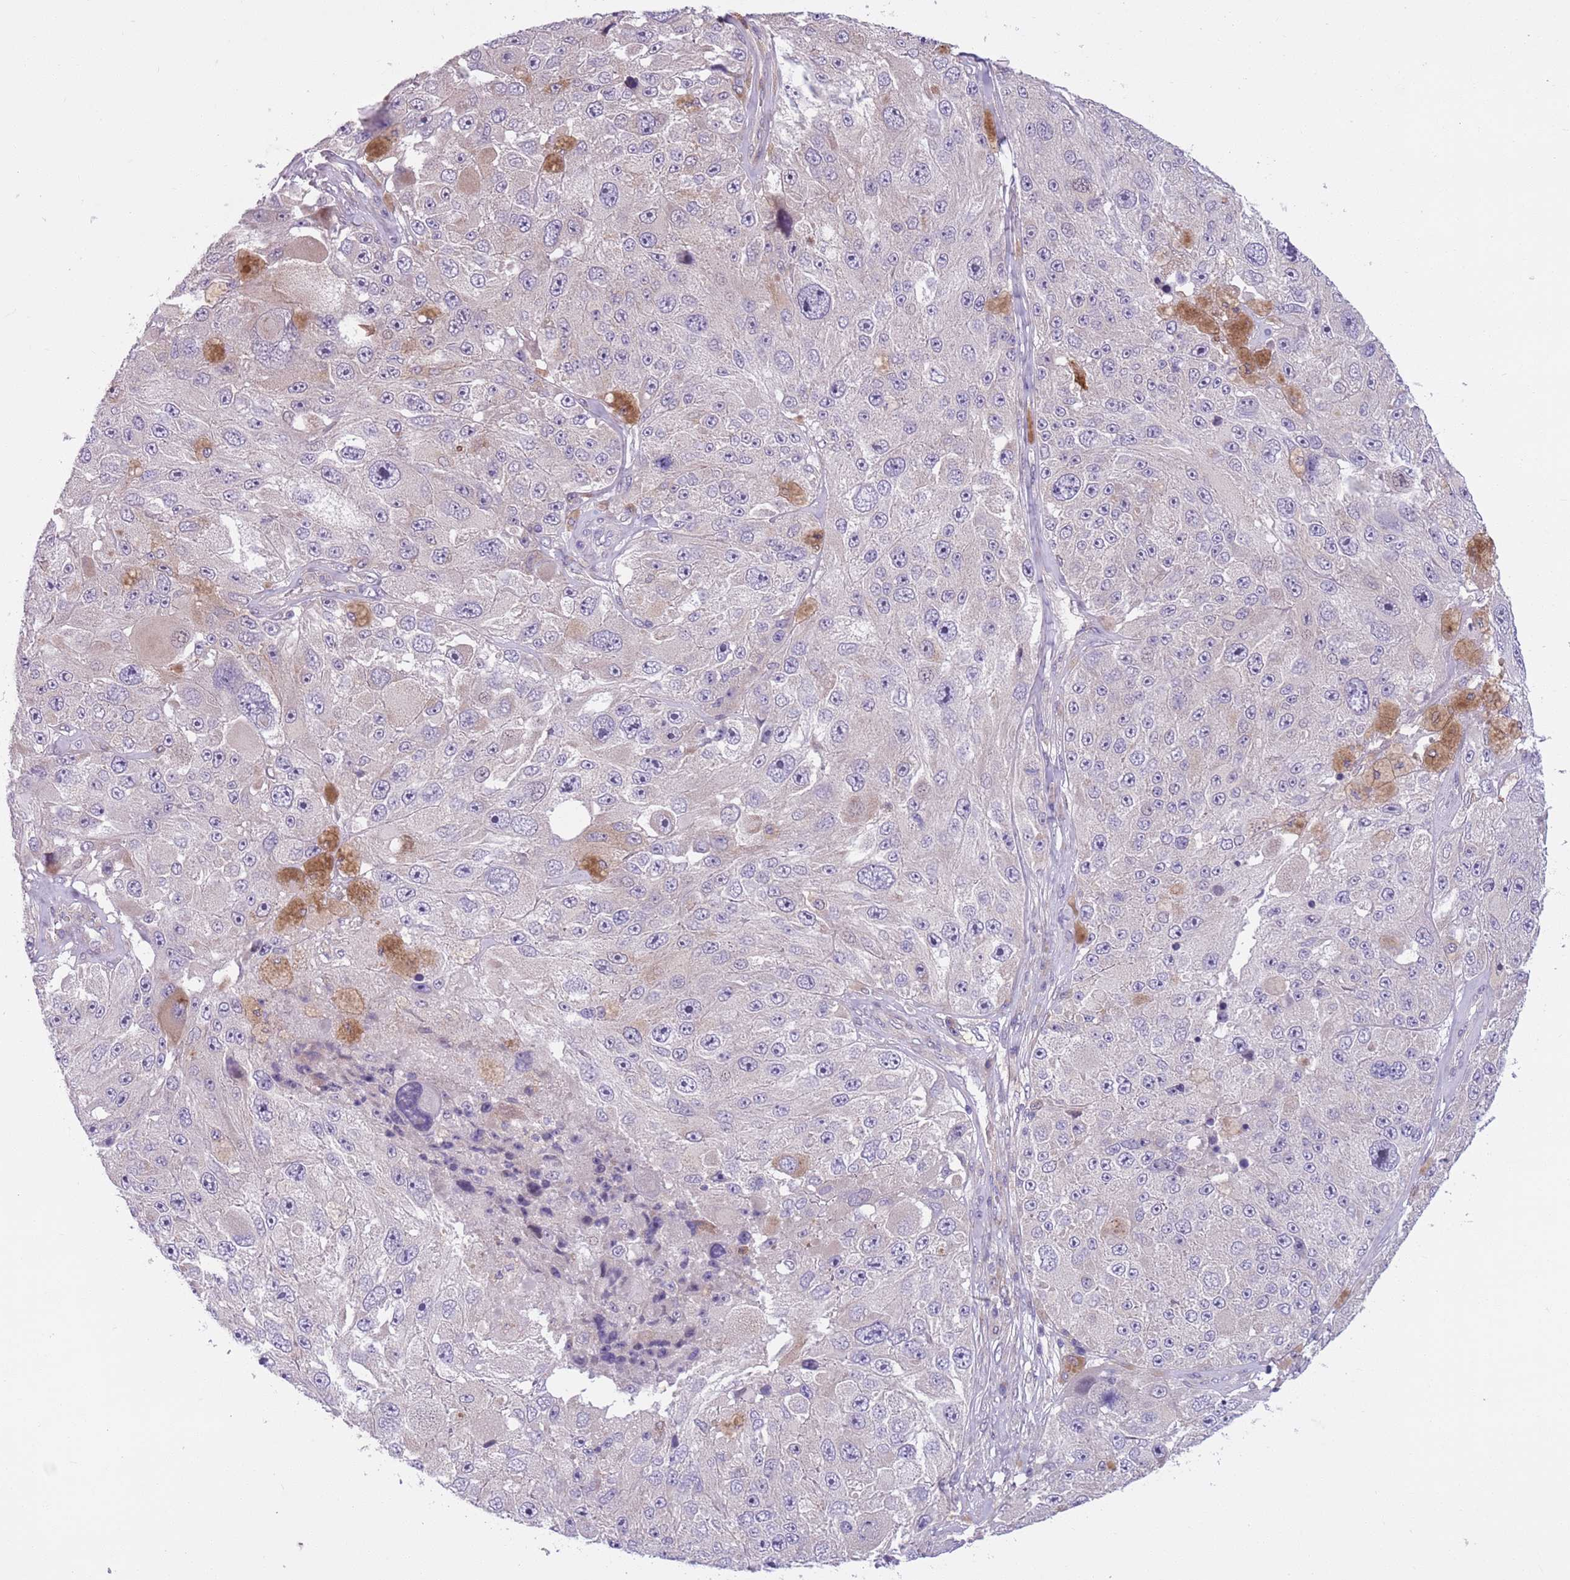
{"staining": {"intensity": "negative", "quantity": "none", "location": "none"}, "tissue": "melanoma", "cell_type": "Tumor cells", "image_type": "cancer", "snomed": [{"axis": "morphology", "description": "Malignant melanoma, Metastatic site"}, {"axis": "topography", "description": "Lymph node"}], "caption": "Tumor cells show no significant expression in malignant melanoma (metastatic site).", "gene": "JAML", "patient": {"sex": "male", "age": 62}}